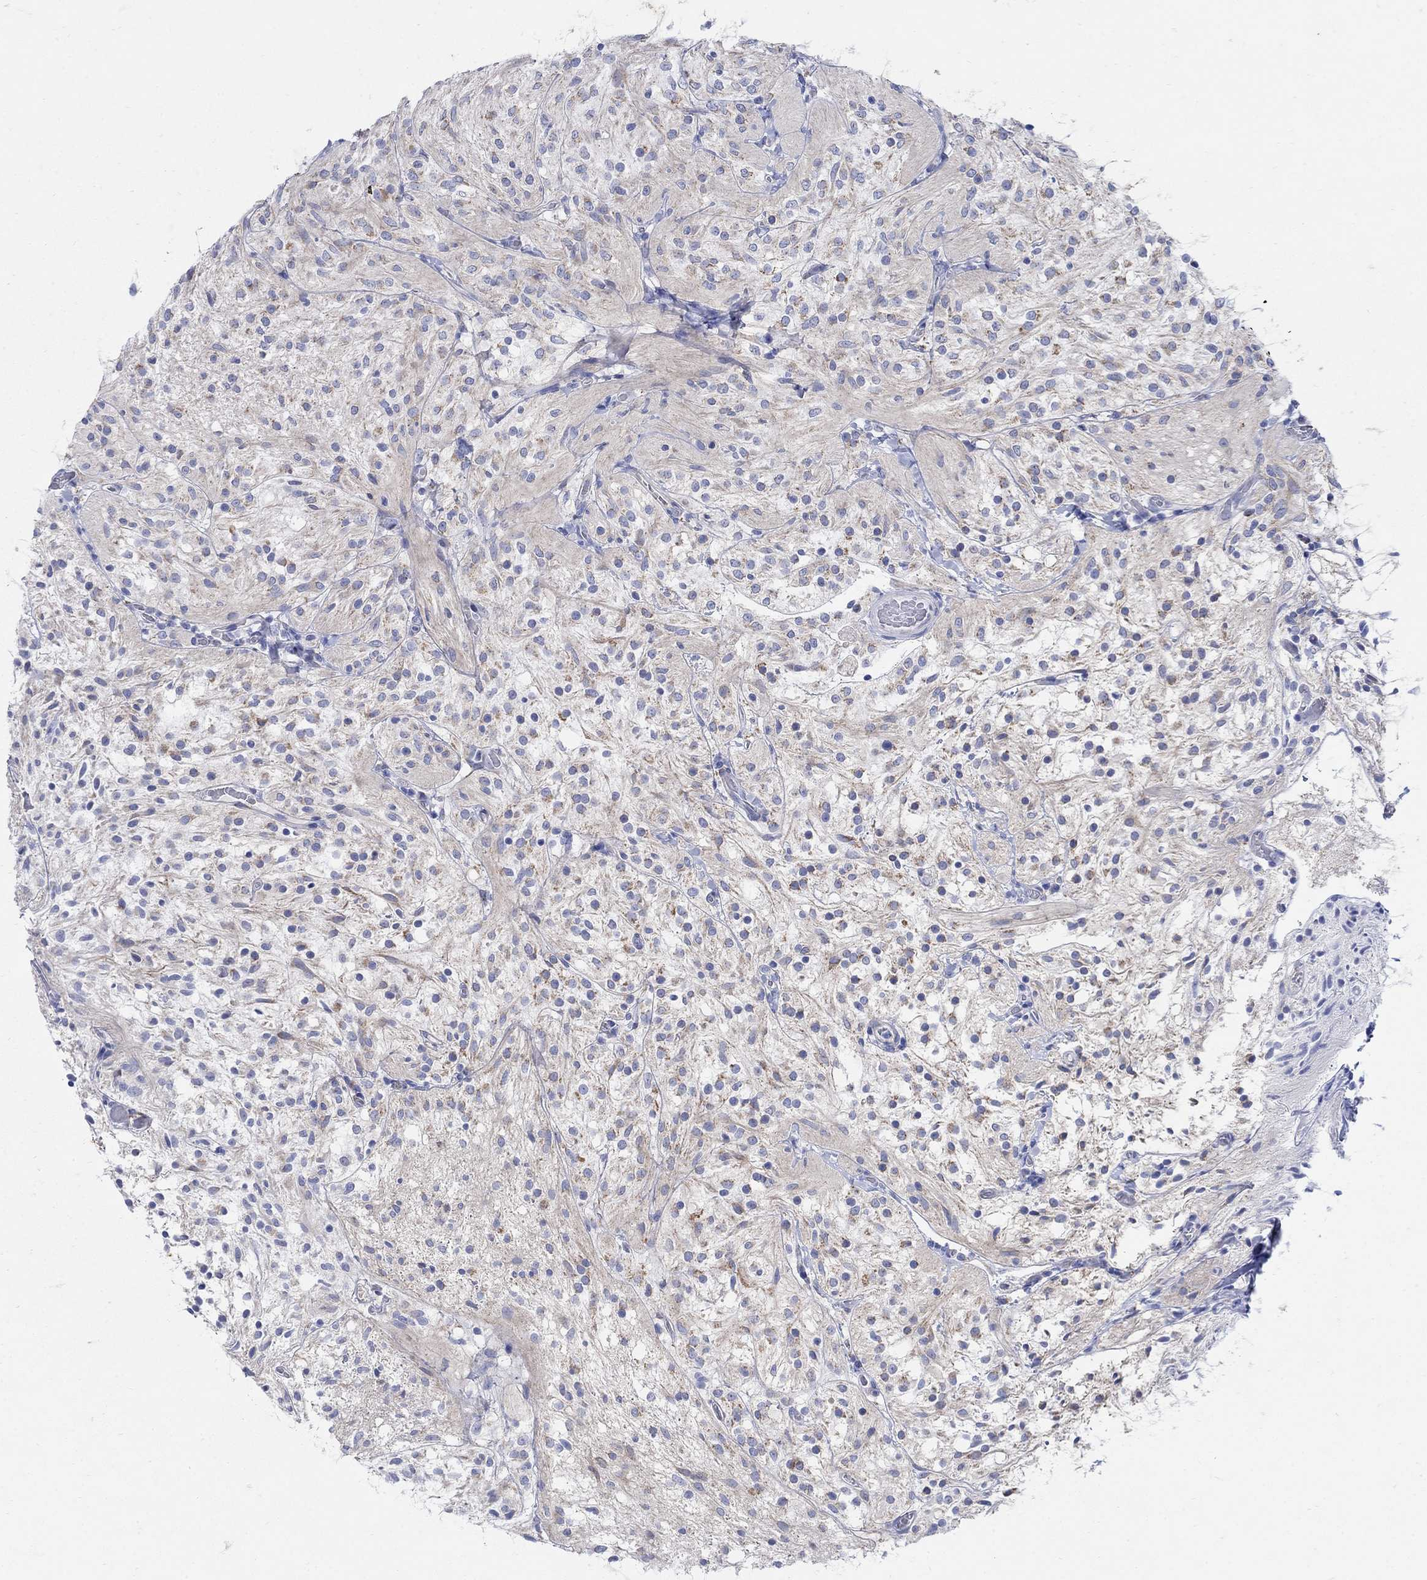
{"staining": {"intensity": "moderate", "quantity": "<25%", "location": "cytoplasmic/membranous"}, "tissue": "glioma", "cell_type": "Tumor cells", "image_type": "cancer", "snomed": [{"axis": "morphology", "description": "Glioma, malignant, Low grade"}, {"axis": "topography", "description": "Brain"}], "caption": "Human malignant low-grade glioma stained with a protein marker displays moderate staining in tumor cells.", "gene": "ZDHHC14", "patient": {"sex": "male", "age": 3}}